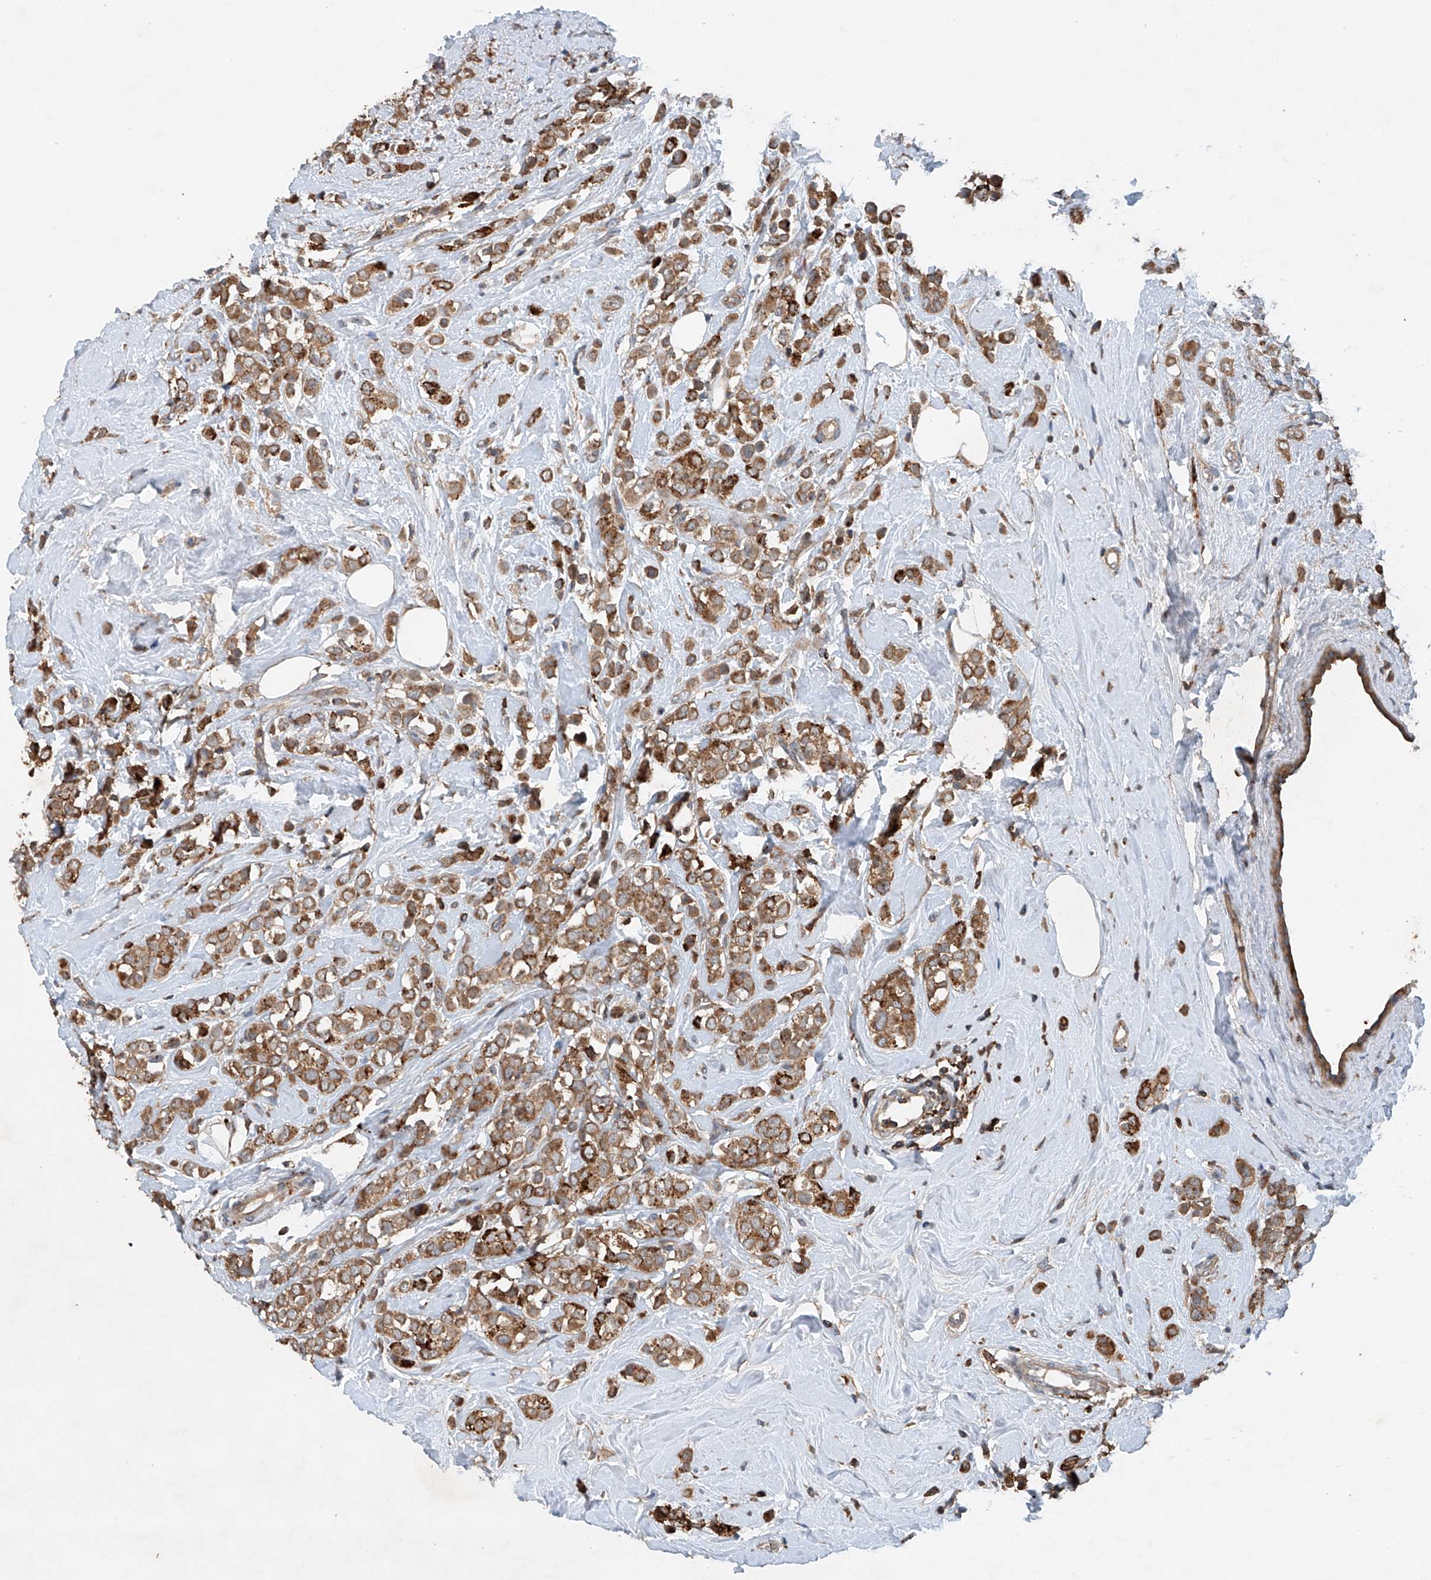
{"staining": {"intensity": "moderate", "quantity": ">75%", "location": "cytoplasmic/membranous"}, "tissue": "breast cancer", "cell_type": "Tumor cells", "image_type": "cancer", "snomed": [{"axis": "morphology", "description": "Lobular carcinoma"}, {"axis": "topography", "description": "Breast"}], "caption": "Breast cancer (lobular carcinoma) stained with a brown dye displays moderate cytoplasmic/membranous positive positivity in about >75% of tumor cells.", "gene": "CEP85L", "patient": {"sex": "female", "age": 47}}